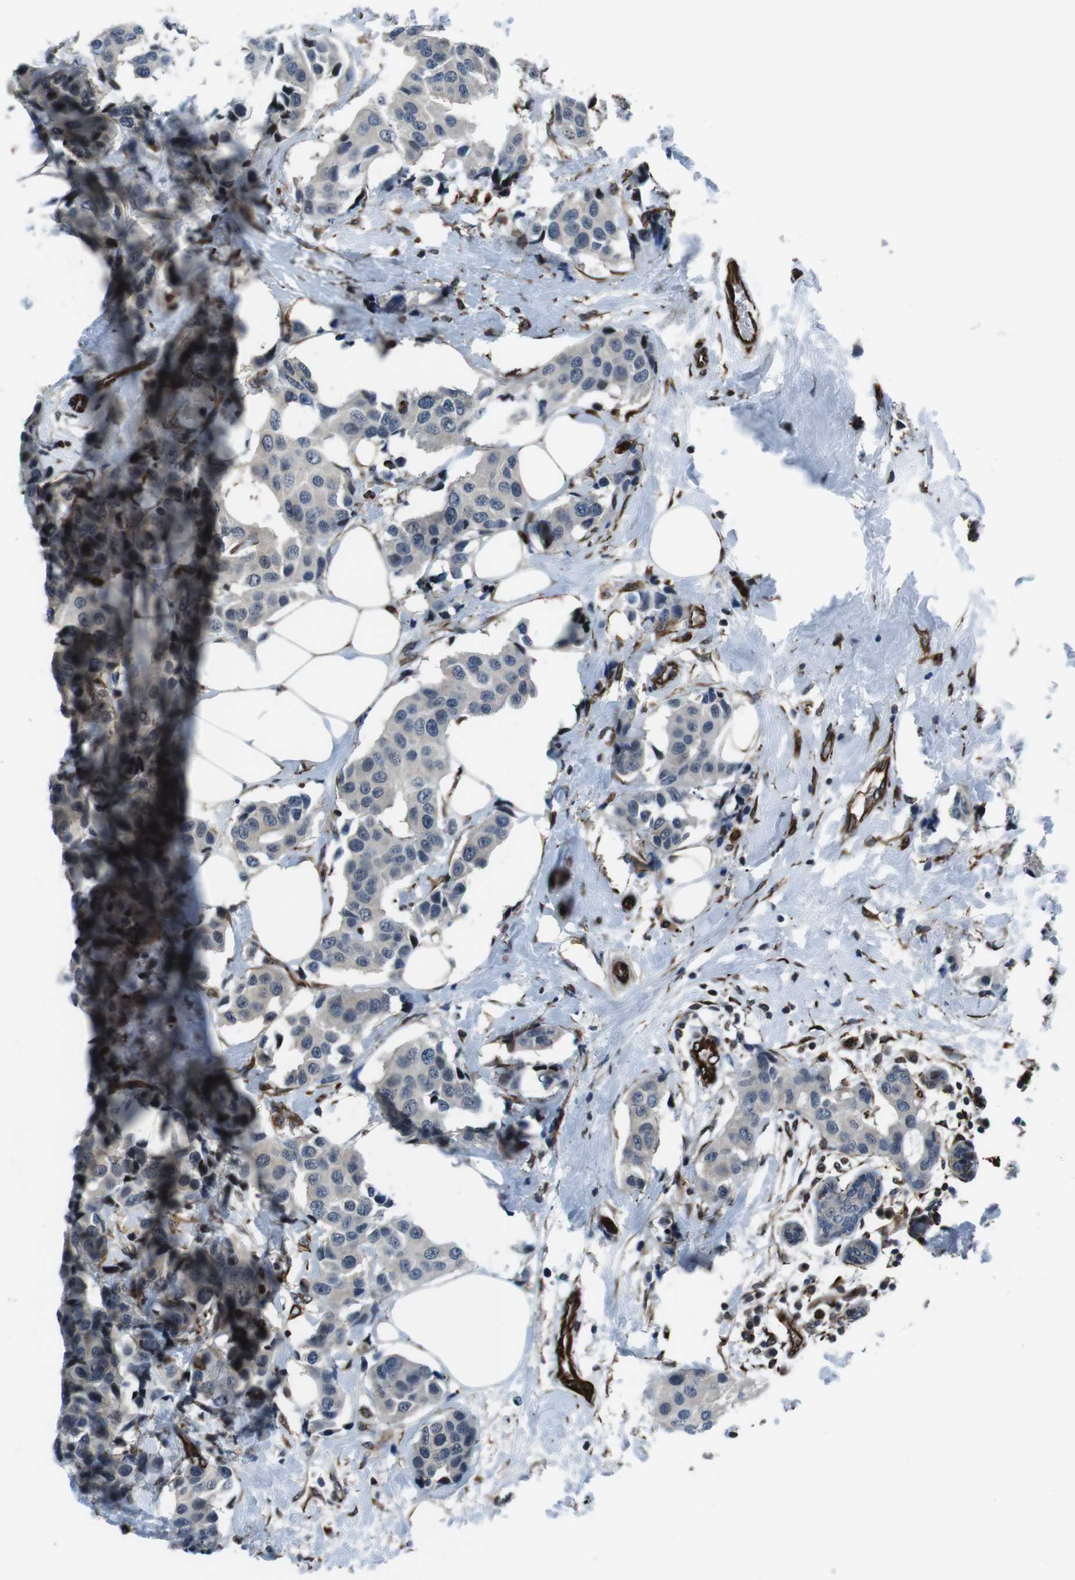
{"staining": {"intensity": "negative", "quantity": "none", "location": "none"}, "tissue": "breast cancer", "cell_type": "Tumor cells", "image_type": "cancer", "snomed": [{"axis": "morphology", "description": "Normal tissue, NOS"}, {"axis": "morphology", "description": "Duct carcinoma"}, {"axis": "topography", "description": "Breast"}], "caption": "Tumor cells show no significant staining in breast cancer (invasive ductal carcinoma).", "gene": "LRRC49", "patient": {"sex": "female", "age": 39}}